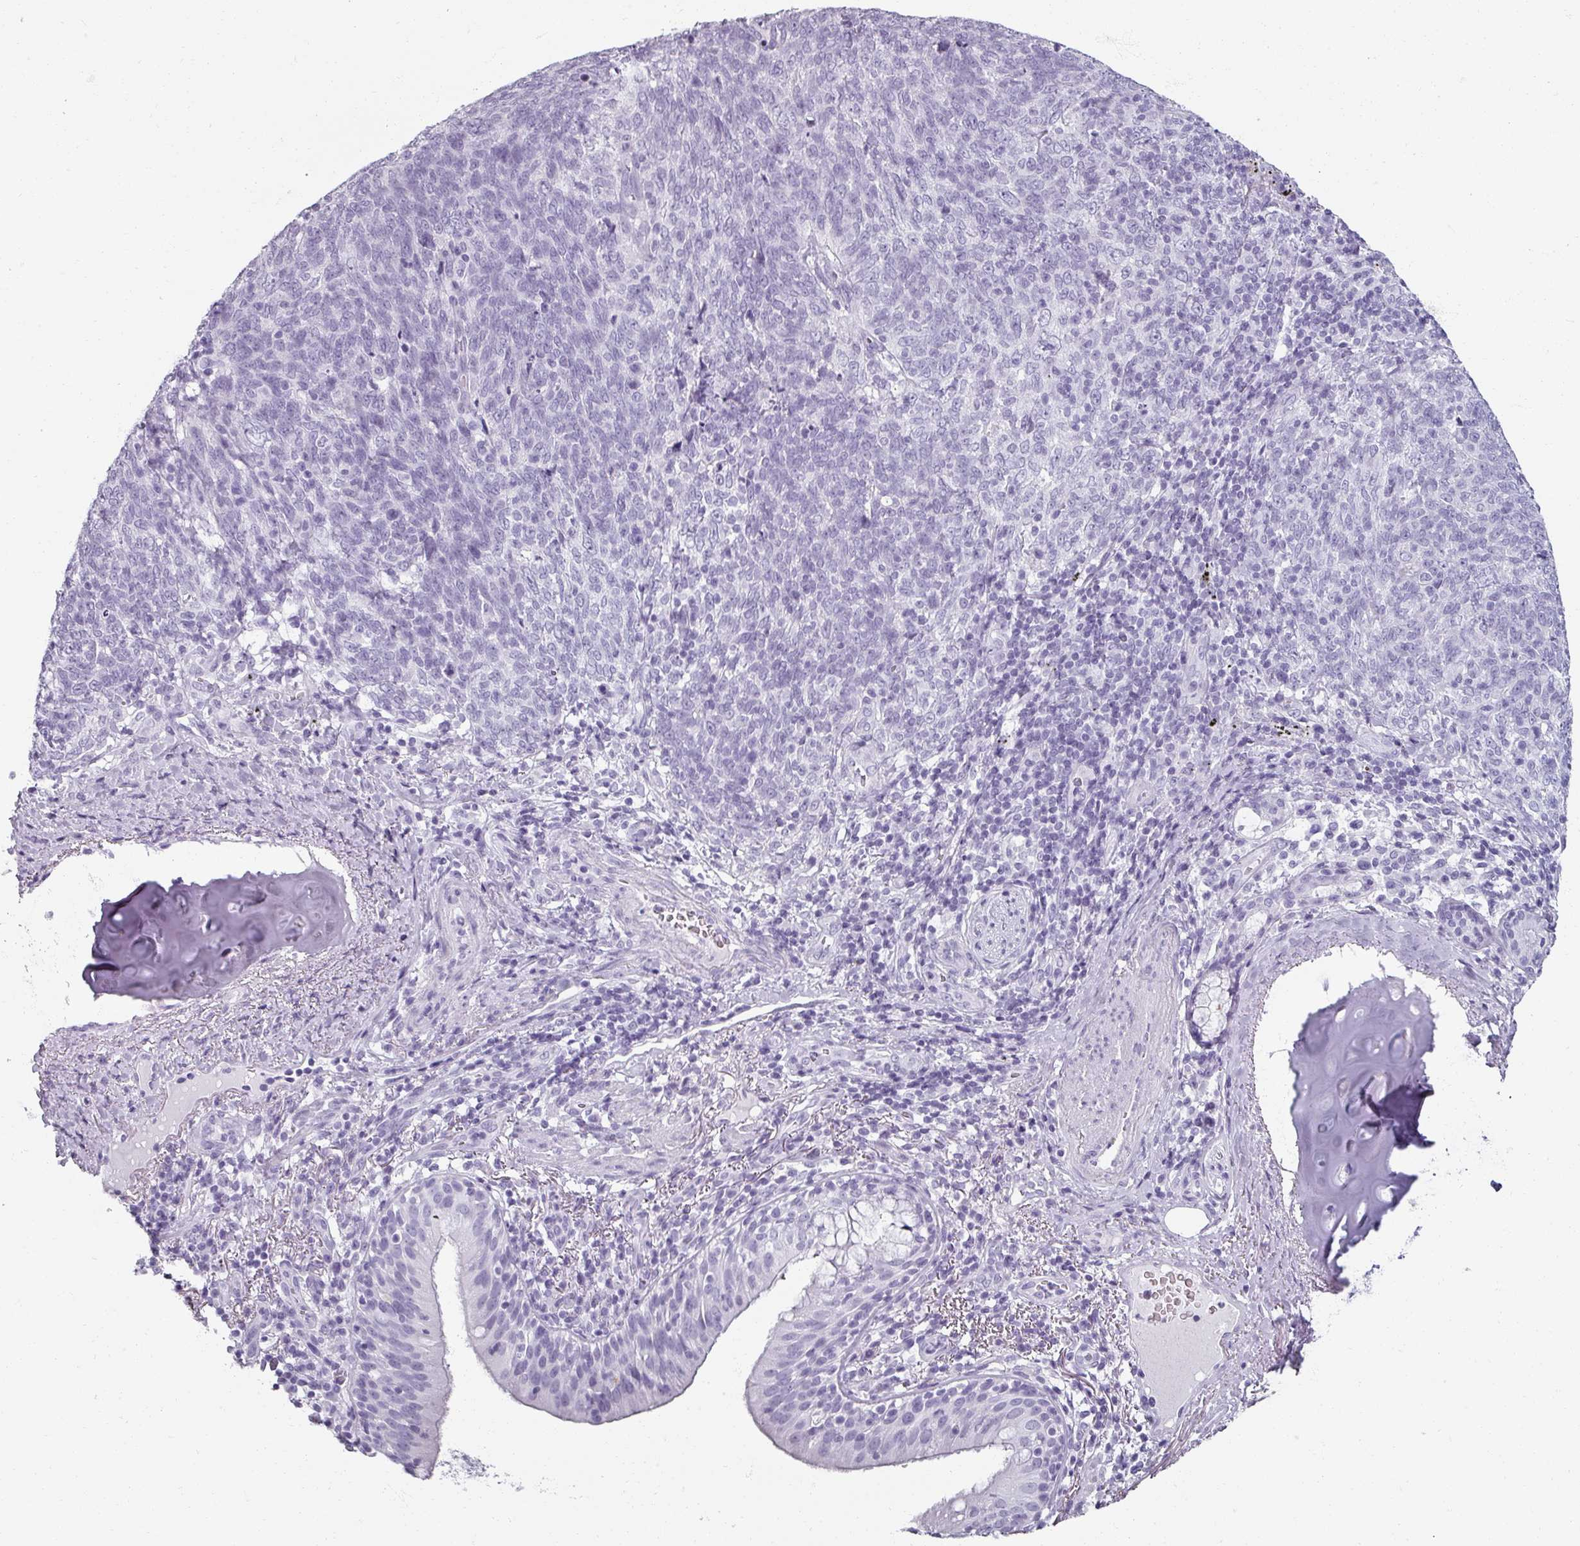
{"staining": {"intensity": "negative", "quantity": "none", "location": "none"}, "tissue": "lung cancer", "cell_type": "Tumor cells", "image_type": "cancer", "snomed": [{"axis": "morphology", "description": "Squamous cell carcinoma, NOS"}, {"axis": "topography", "description": "Lung"}], "caption": "This is an IHC photomicrograph of human lung cancer. There is no expression in tumor cells.", "gene": "REG3G", "patient": {"sex": "female", "age": 72}}